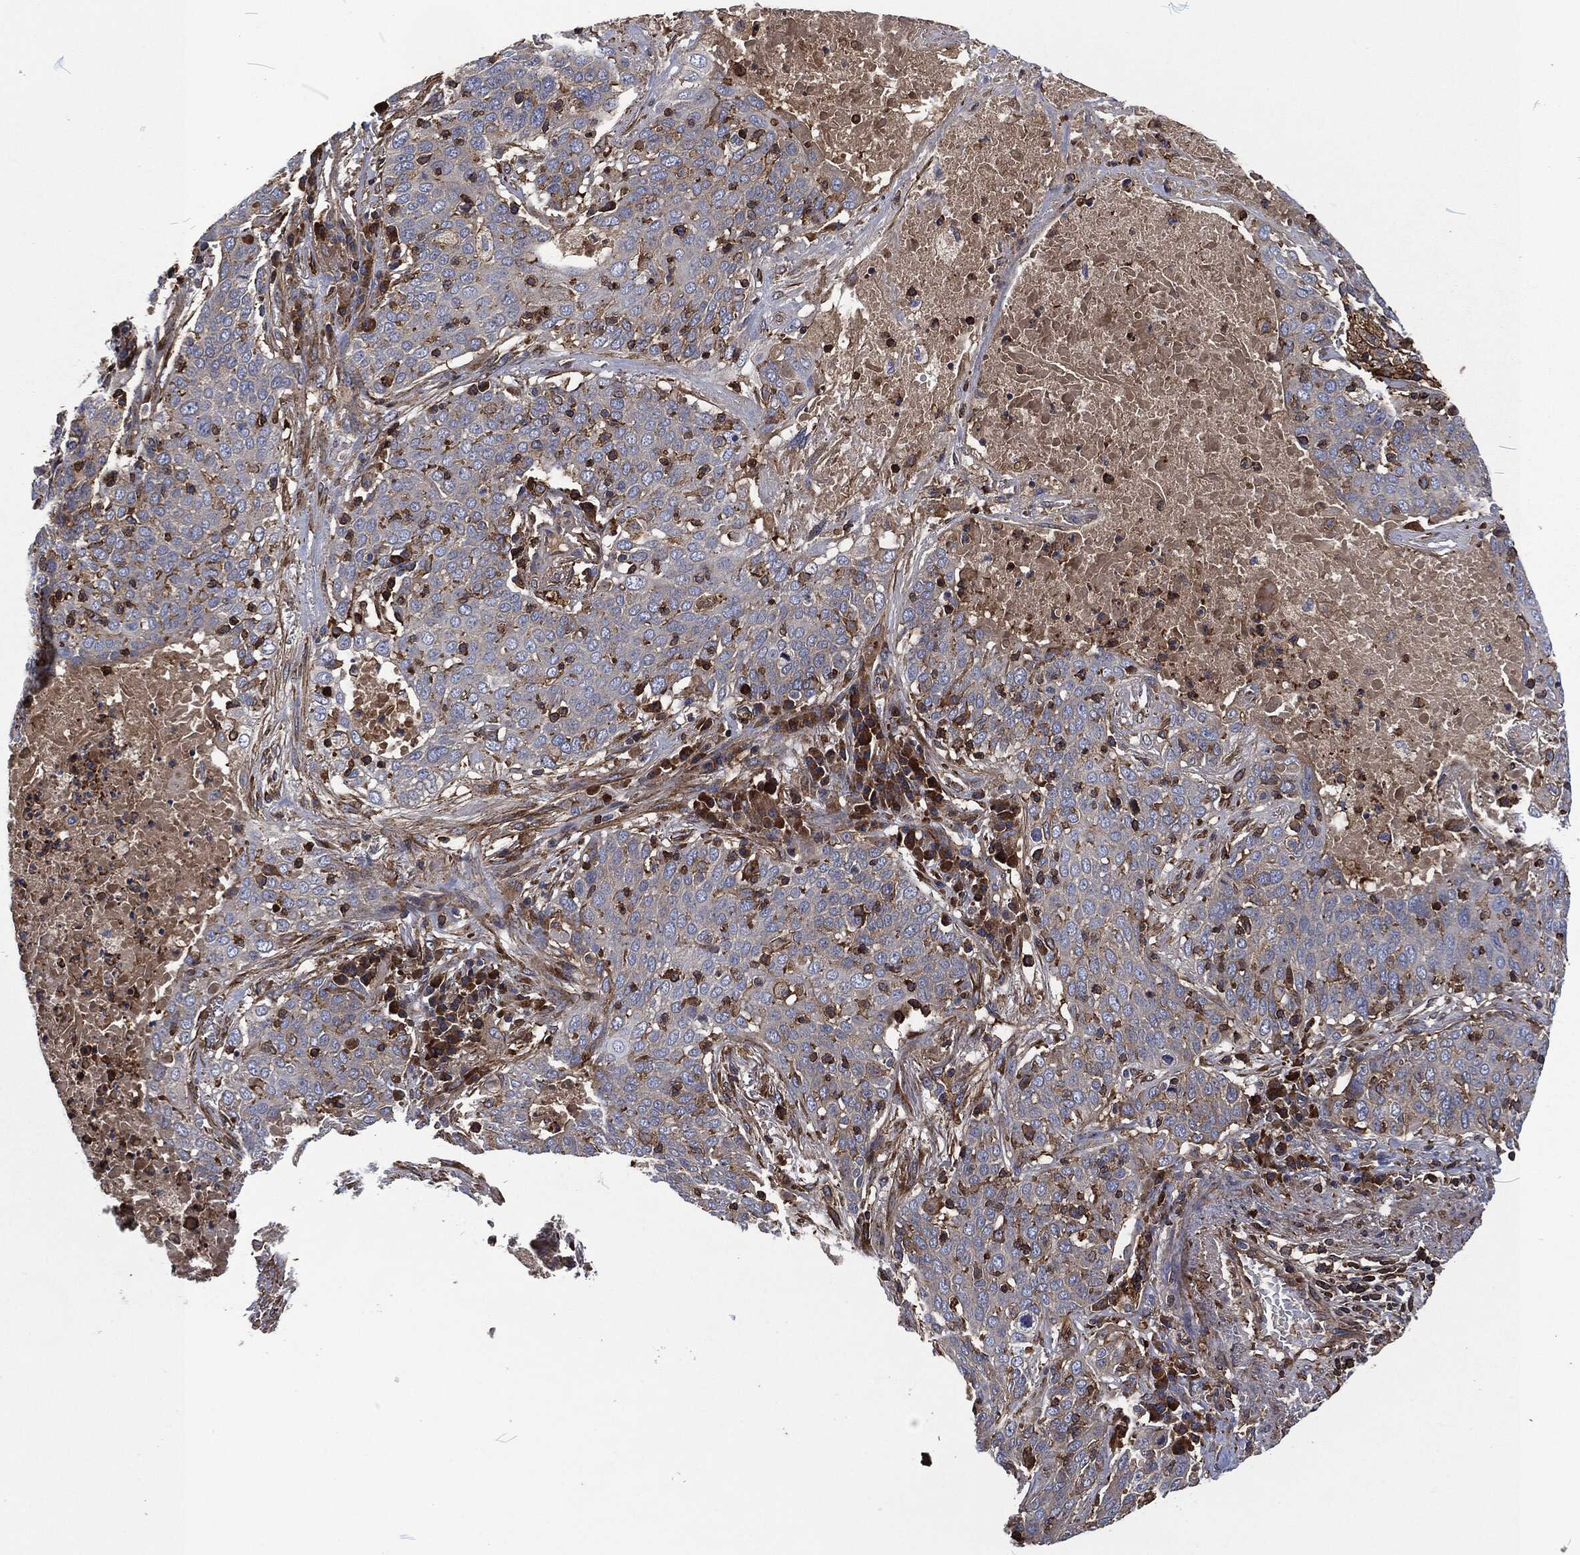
{"staining": {"intensity": "negative", "quantity": "none", "location": "none"}, "tissue": "lung cancer", "cell_type": "Tumor cells", "image_type": "cancer", "snomed": [{"axis": "morphology", "description": "Squamous cell carcinoma, NOS"}, {"axis": "topography", "description": "Lung"}], "caption": "Immunohistochemistry (IHC) image of lung cancer stained for a protein (brown), which shows no positivity in tumor cells.", "gene": "LGALS9", "patient": {"sex": "male", "age": 82}}